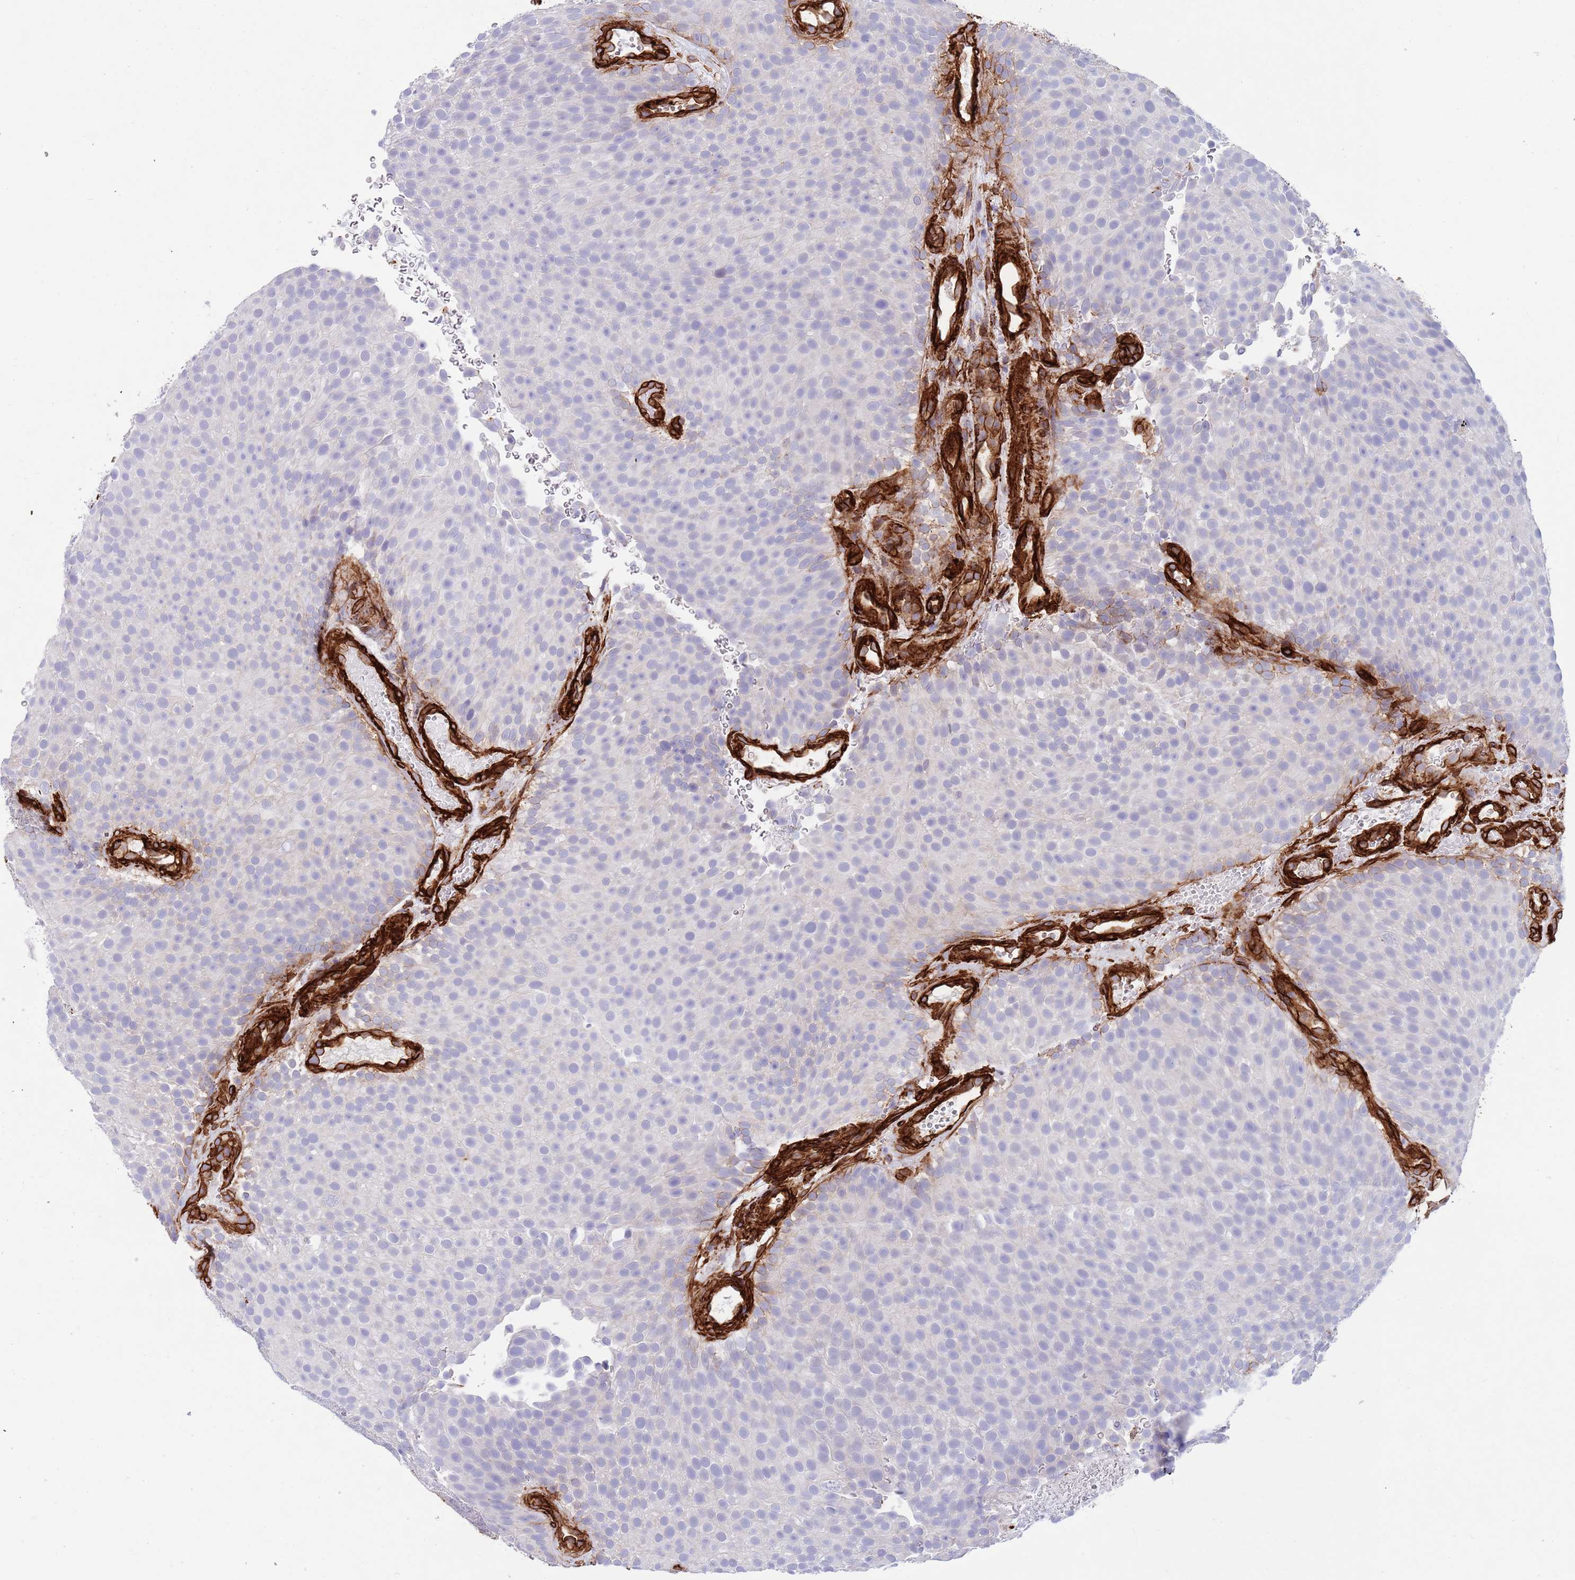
{"staining": {"intensity": "negative", "quantity": "none", "location": "none"}, "tissue": "urothelial cancer", "cell_type": "Tumor cells", "image_type": "cancer", "snomed": [{"axis": "morphology", "description": "Urothelial carcinoma, Low grade"}, {"axis": "topography", "description": "Urinary bladder"}], "caption": "Immunohistochemistry of human urothelial carcinoma (low-grade) shows no expression in tumor cells.", "gene": "CAV2", "patient": {"sex": "male", "age": 78}}